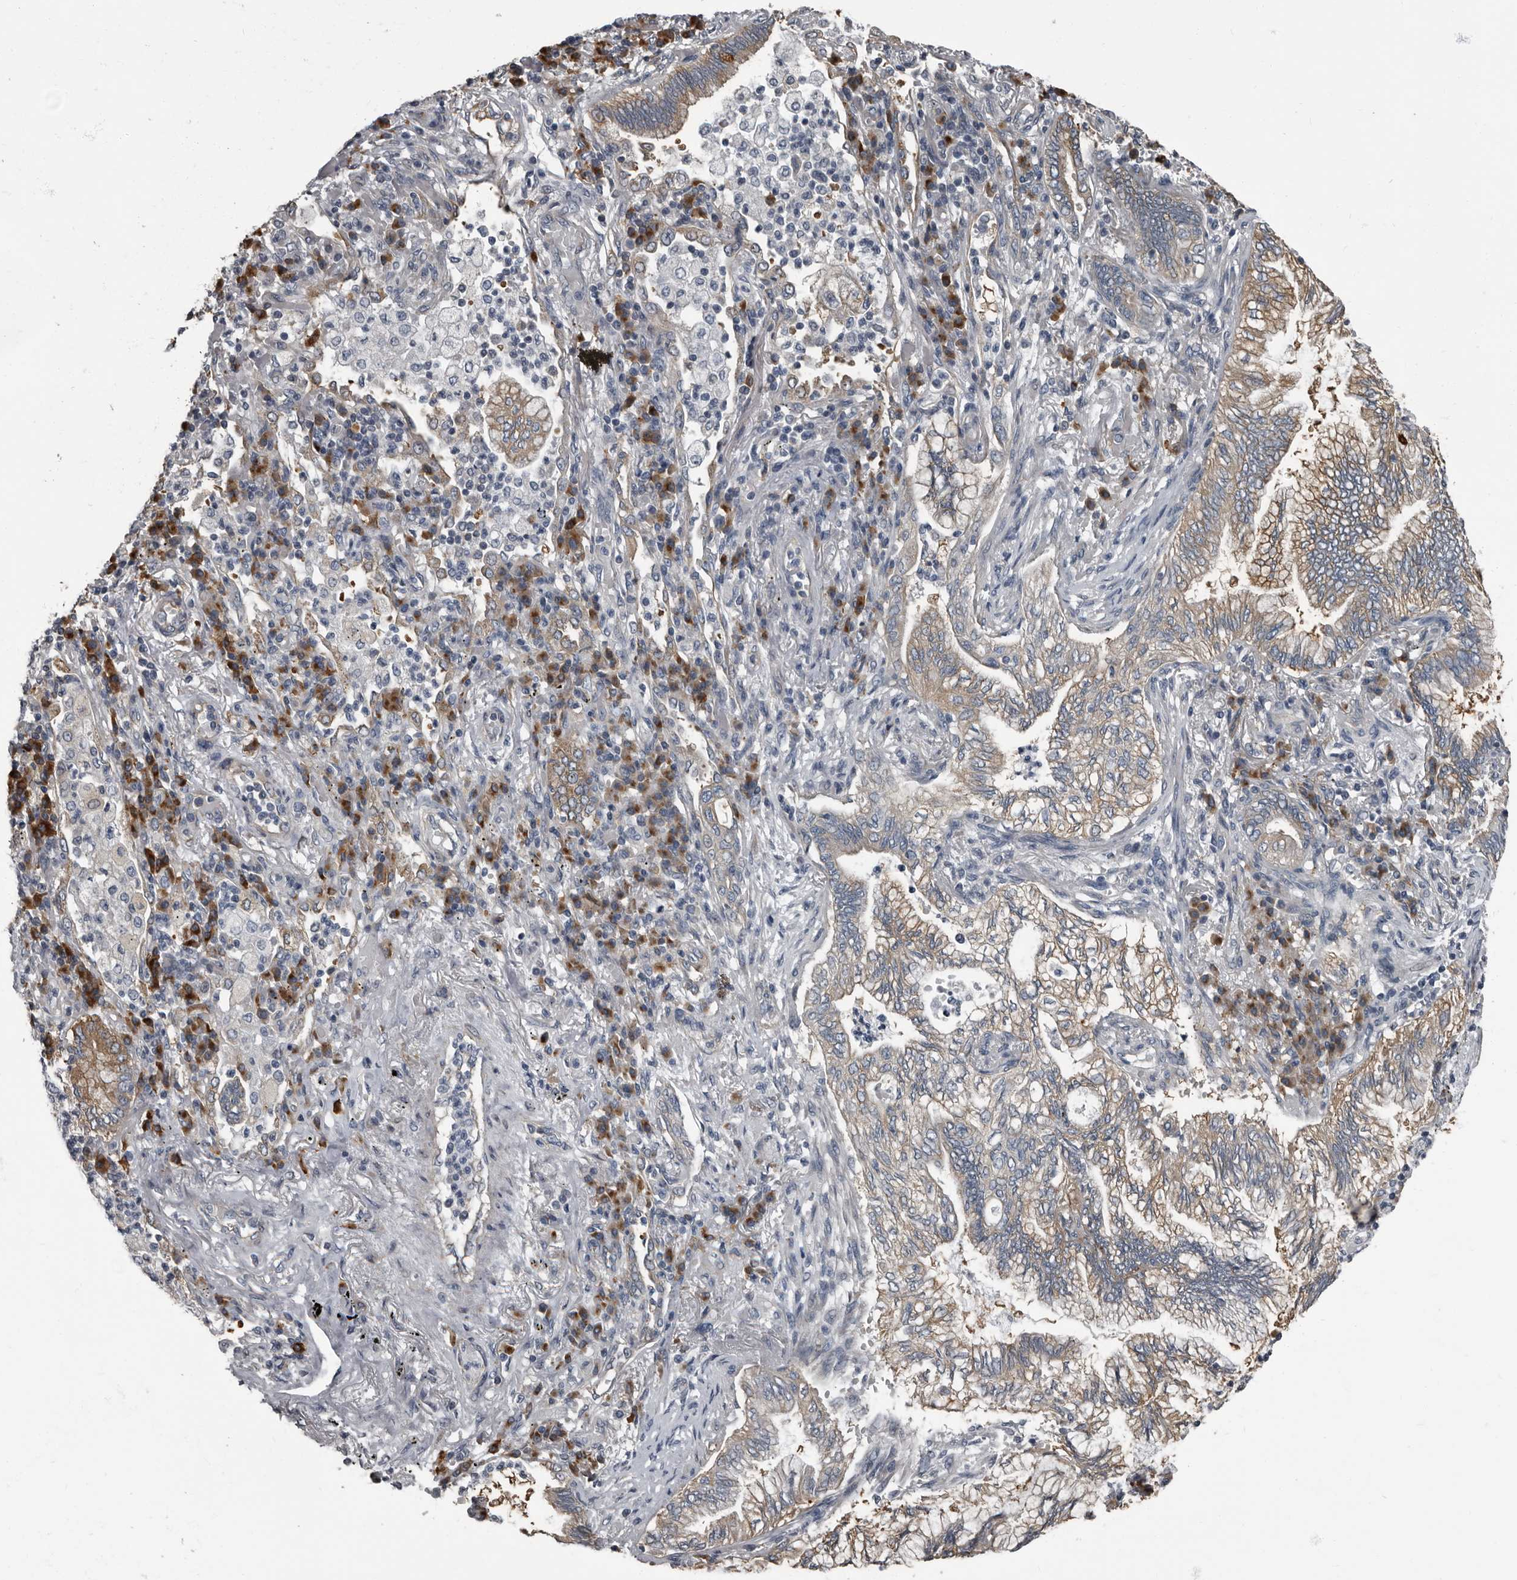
{"staining": {"intensity": "moderate", "quantity": "<25%", "location": "cytoplasmic/membranous"}, "tissue": "bronchus", "cell_type": "Respiratory epithelial cells", "image_type": "normal", "snomed": [{"axis": "morphology", "description": "Normal tissue, NOS"}, {"axis": "morphology", "description": "Adenocarcinoma, NOS"}, {"axis": "topography", "description": "Bronchus"}, {"axis": "topography", "description": "Lung"}], "caption": "A brown stain shows moderate cytoplasmic/membranous expression of a protein in respiratory epithelial cells of normal bronchus.", "gene": "TPD52L1", "patient": {"sex": "female", "age": 70}}